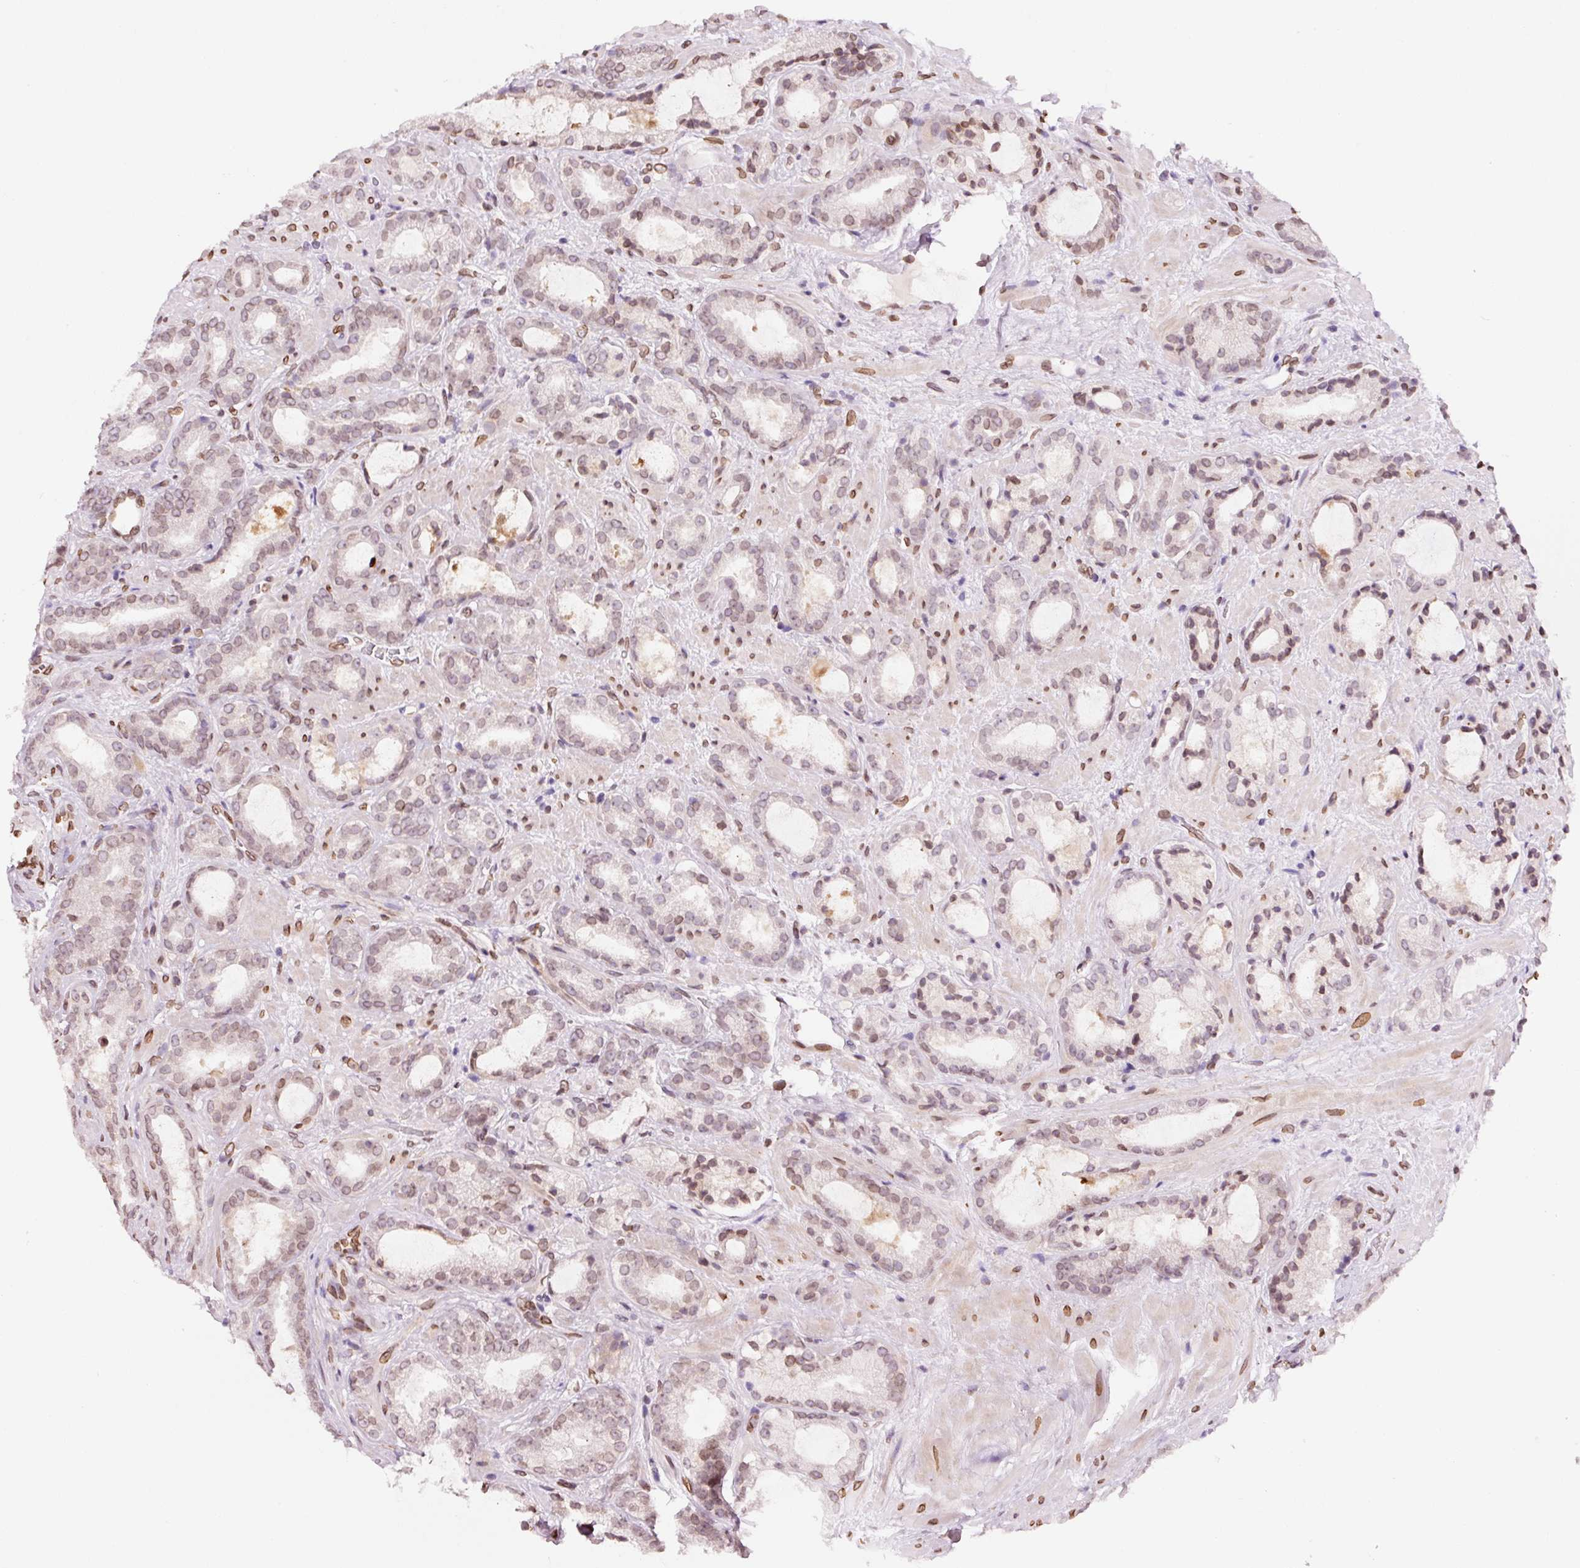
{"staining": {"intensity": "weak", "quantity": "25%-75%", "location": "cytoplasmic/membranous,nuclear"}, "tissue": "prostate cancer", "cell_type": "Tumor cells", "image_type": "cancer", "snomed": [{"axis": "morphology", "description": "Adenocarcinoma, Low grade"}, {"axis": "topography", "description": "Prostate"}], "caption": "DAB immunohistochemical staining of prostate cancer (adenocarcinoma (low-grade)) demonstrates weak cytoplasmic/membranous and nuclear protein expression in about 25%-75% of tumor cells.", "gene": "ZNF224", "patient": {"sex": "male", "age": 62}}